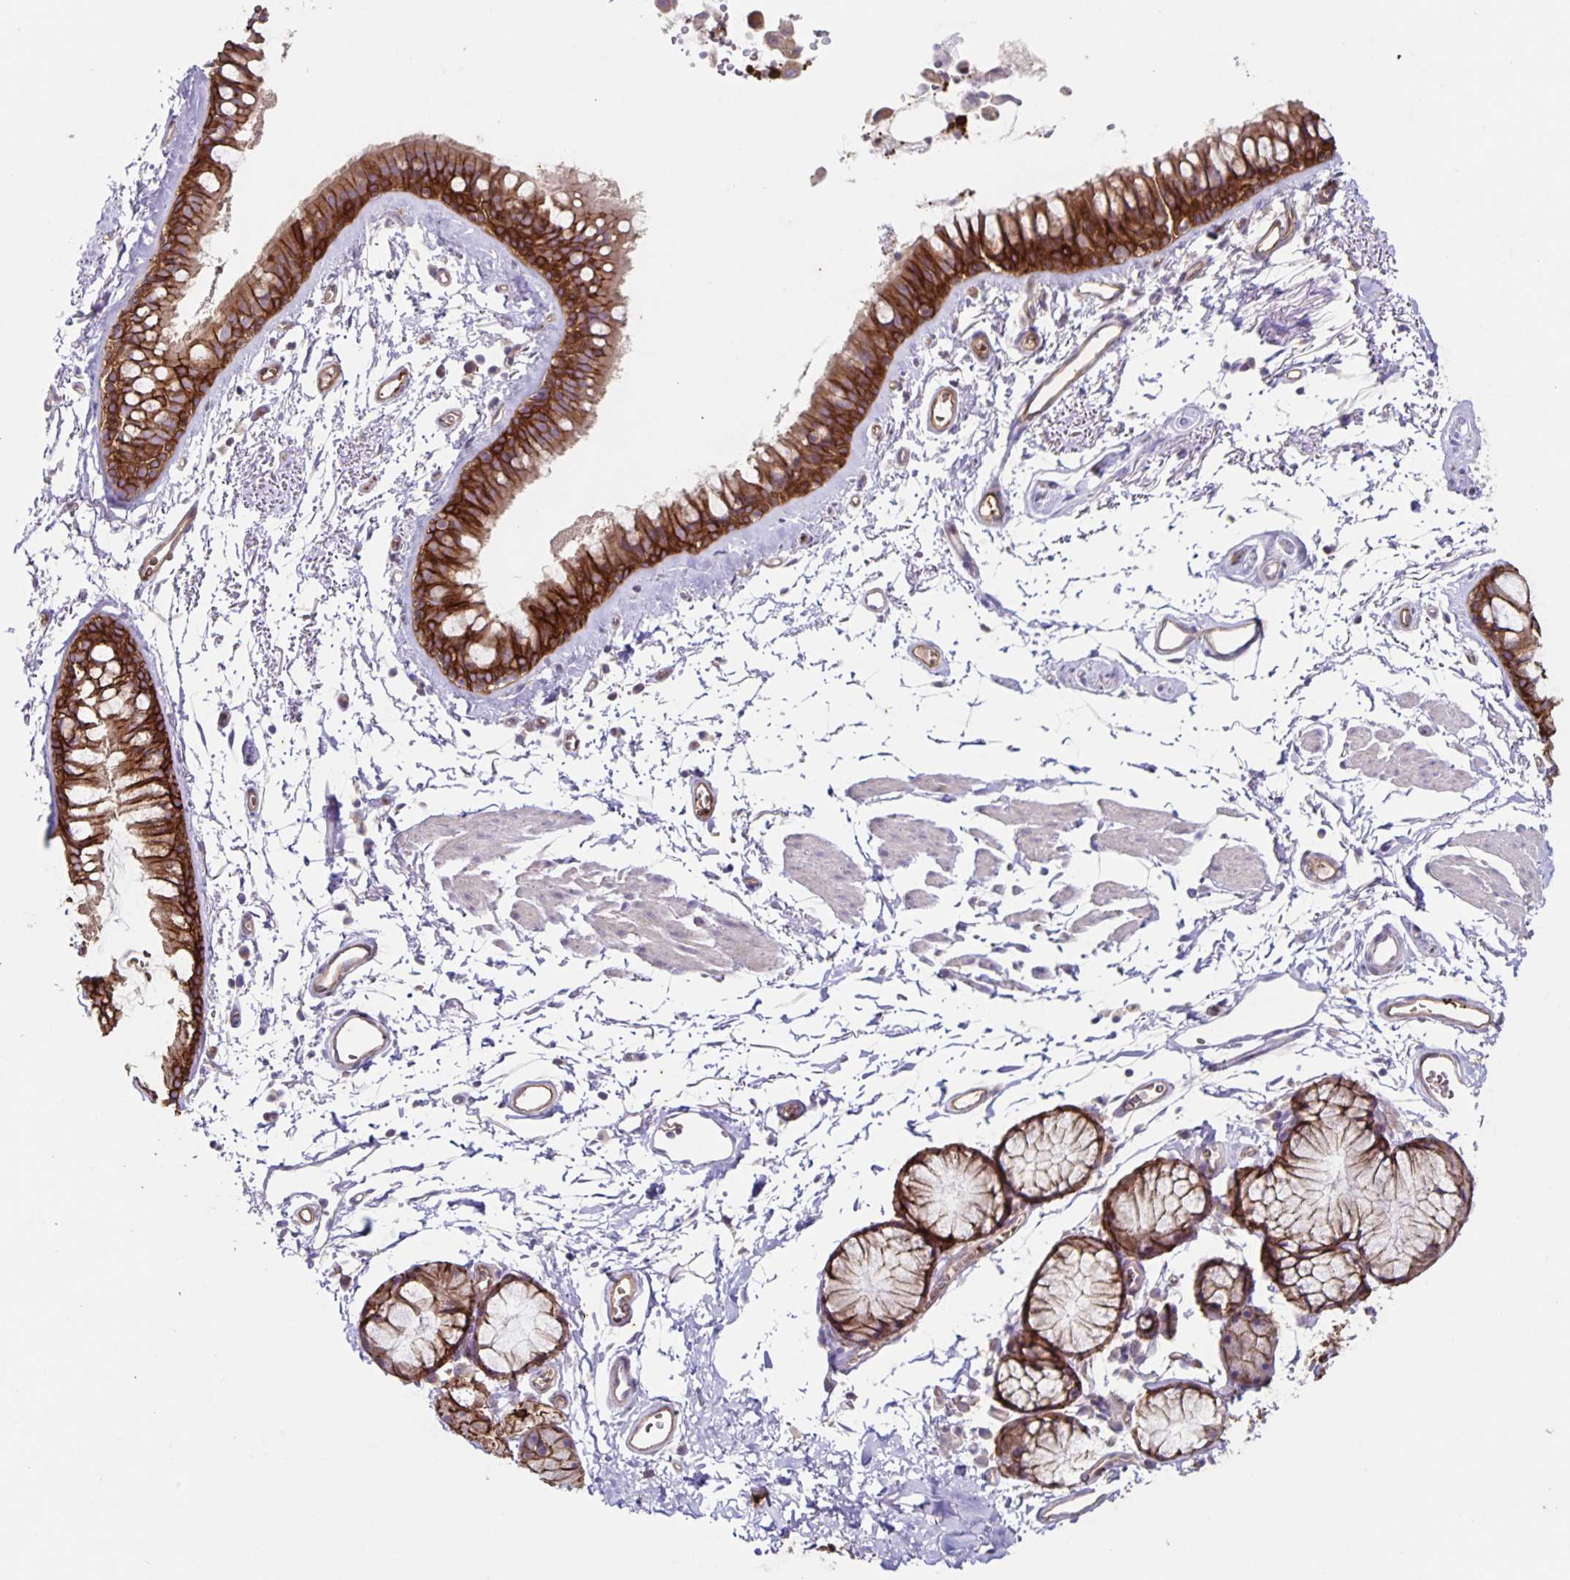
{"staining": {"intensity": "strong", "quantity": ">75%", "location": "cytoplasmic/membranous"}, "tissue": "bronchus", "cell_type": "Respiratory epithelial cells", "image_type": "normal", "snomed": [{"axis": "morphology", "description": "Normal tissue, NOS"}, {"axis": "topography", "description": "Cartilage tissue"}, {"axis": "topography", "description": "Bronchus"}], "caption": "Protein expression by IHC exhibits strong cytoplasmic/membranous positivity in approximately >75% of respiratory epithelial cells in normal bronchus. Ihc stains the protein in brown and the nuclei are stained blue.", "gene": "ITGA2", "patient": {"sex": "female", "age": 79}}